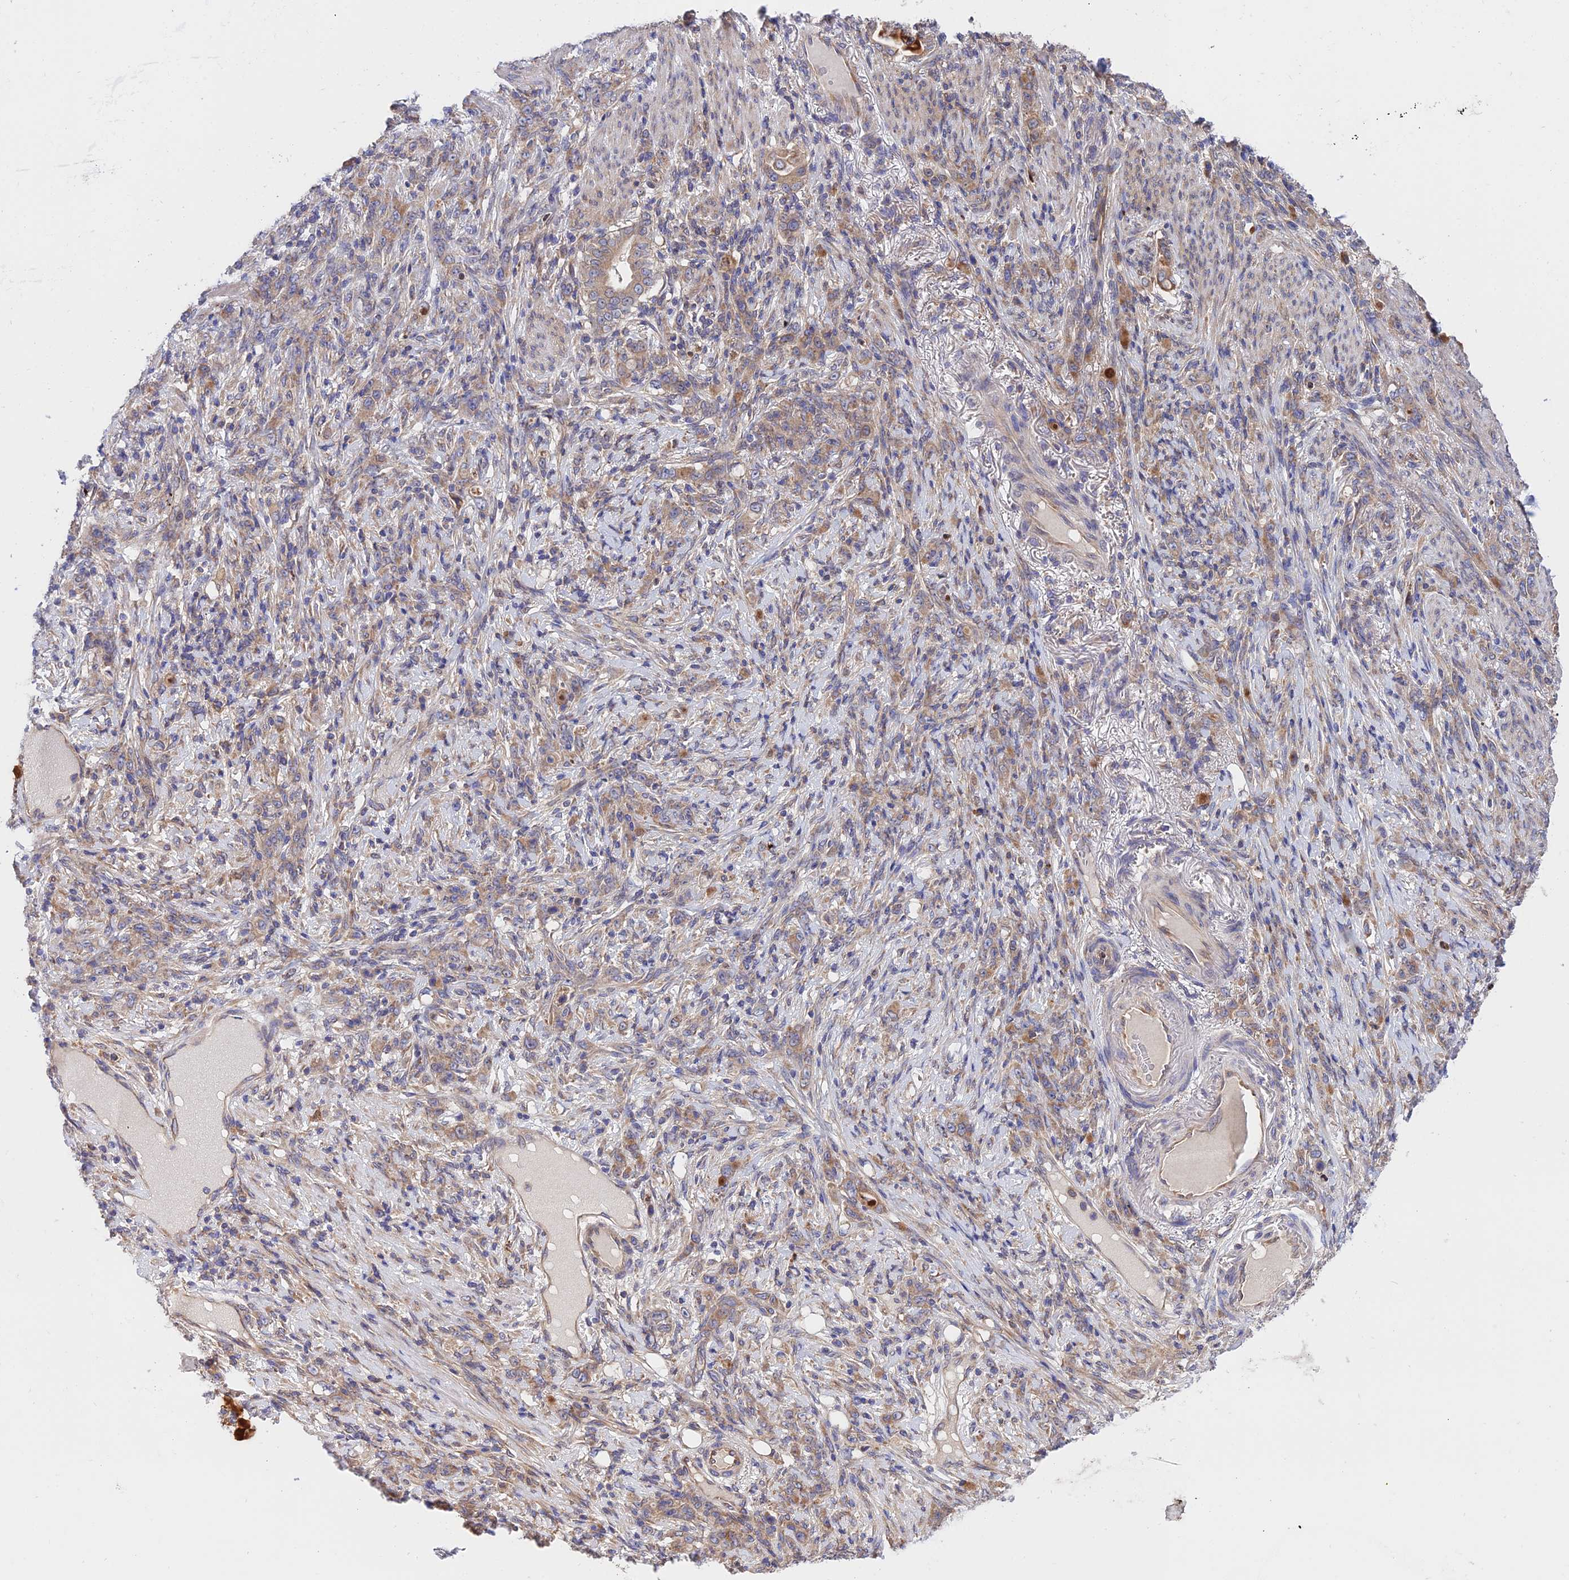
{"staining": {"intensity": "moderate", "quantity": "25%-75%", "location": "cytoplasmic/membranous"}, "tissue": "stomach cancer", "cell_type": "Tumor cells", "image_type": "cancer", "snomed": [{"axis": "morphology", "description": "Normal tissue, NOS"}, {"axis": "morphology", "description": "Adenocarcinoma, NOS"}, {"axis": "topography", "description": "Stomach"}], "caption": "IHC of human adenocarcinoma (stomach) exhibits medium levels of moderate cytoplasmic/membranous expression in approximately 25%-75% of tumor cells.", "gene": "CDC37L1", "patient": {"sex": "female", "age": 79}}